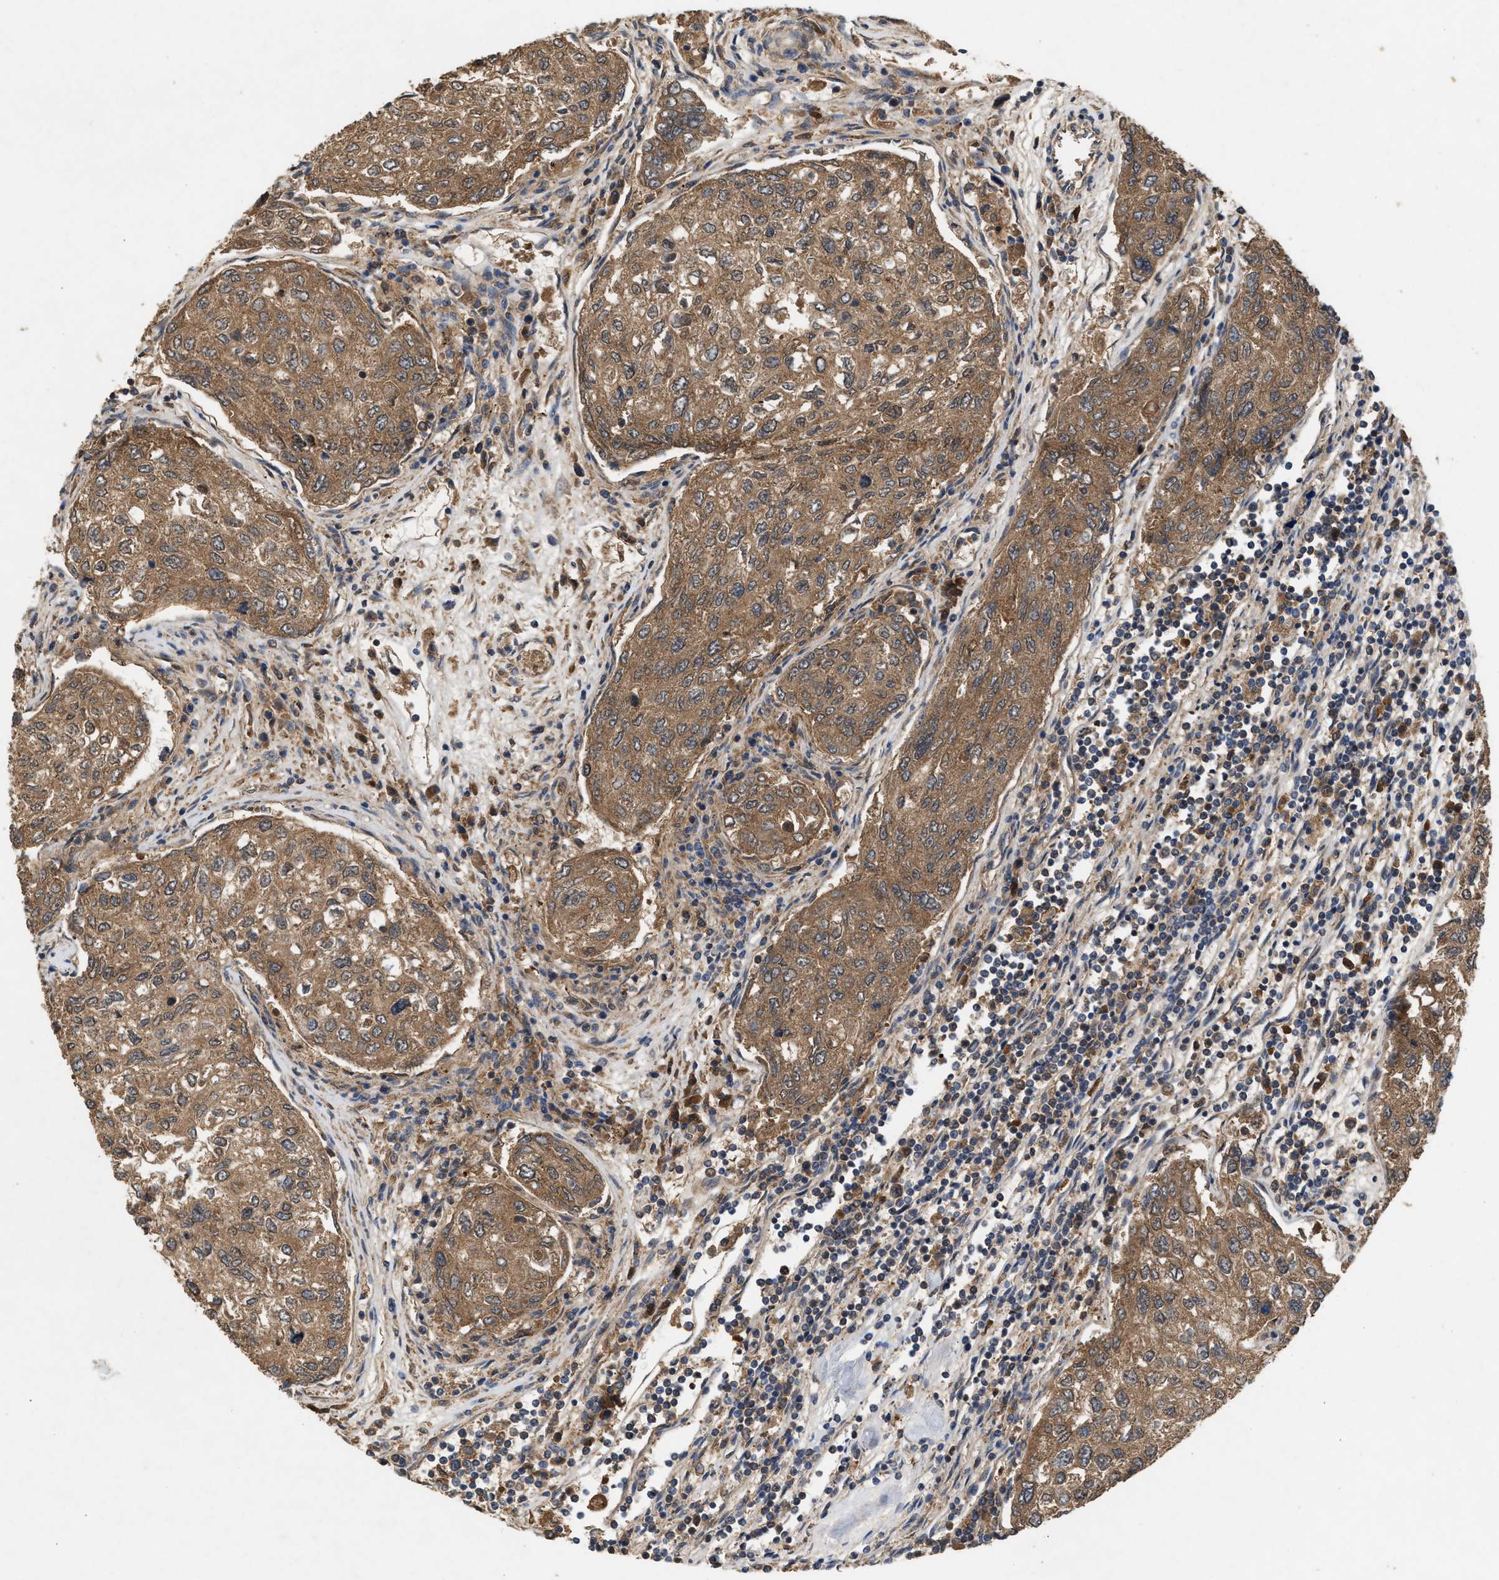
{"staining": {"intensity": "moderate", "quantity": ">75%", "location": "cytoplasmic/membranous"}, "tissue": "urothelial cancer", "cell_type": "Tumor cells", "image_type": "cancer", "snomed": [{"axis": "morphology", "description": "Urothelial carcinoma, High grade"}, {"axis": "topography", "description": "Lymph node"}, {"axis": "topography", "description": "Urinary bladder"}], "caption": "Tumor cells show medium levels of moderate cytoplasmic/membranous positivity in about >75% of cells in human urothelial cancer.", "gene": "RUSC2", "patient": {"sex": "male", "age": 51}}